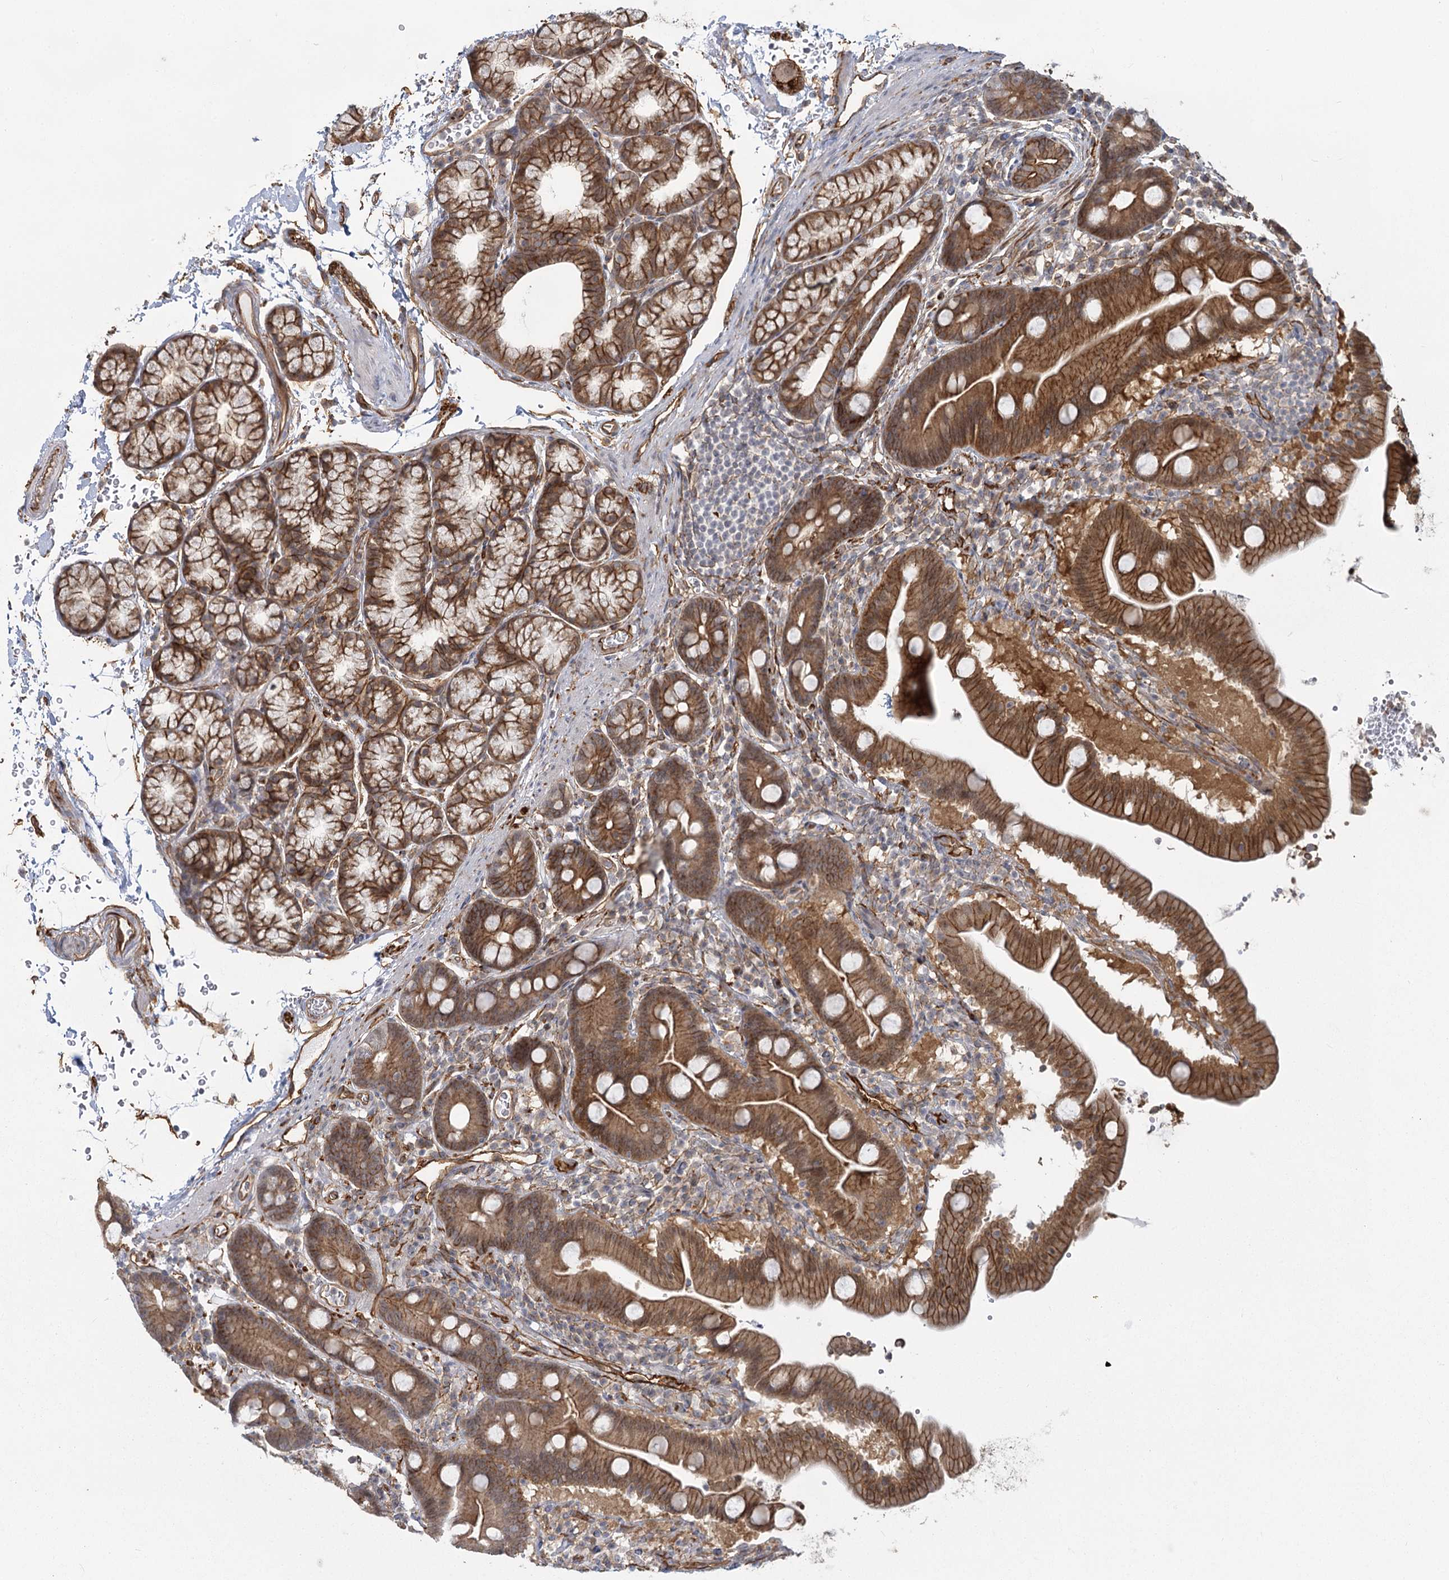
{"staining": {"intensity": "moderate", "quantity": ">75%", "location": "cytoplasmic/membranous"}, "tissue": "duodenum", "cell_type": "Glandular cells", "image_type": "normal", "snomed": [{"axis": "morphology", "description": "Normal tissue, NOS"}, {"axis": "topography", "description": "Duodenum"}], "caption": "Protein staining demonstrates moderate cytoplasmic/membranous expression in approximately >75% of glandular cells in normal duodenum. Using DAB (3,3'-diaminobenzidine) (brown) and hematoxylin (blue) stains, captured at high magnification using brightfield microscopy.", "gene": "RPP14", "patient": {"sex": "male", "age": 54}}